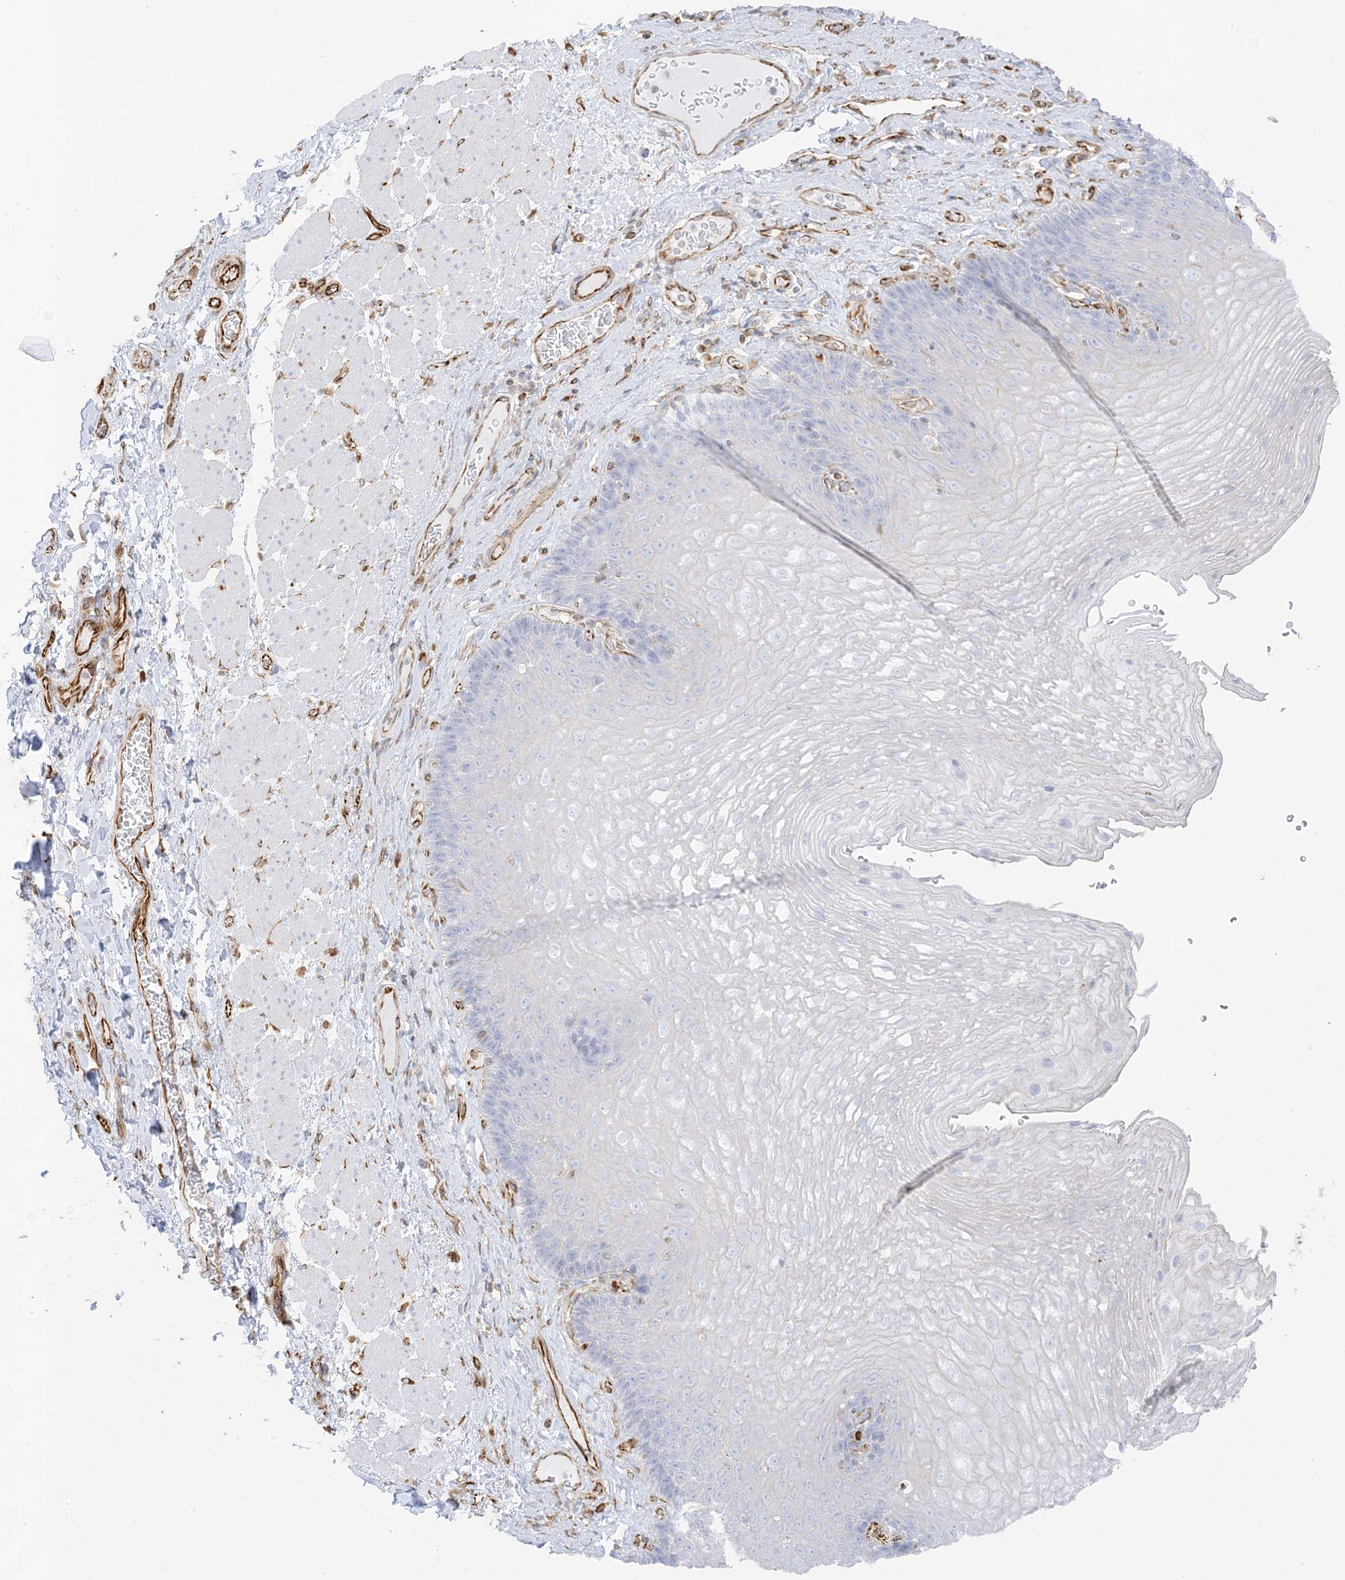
{"staining": {"intensity": "negative", "quantity": "none", "location": "none"}, "tissue": "esophagus", "cell_type": "Squamous epithelial cells", "image_type": "normal", "snomed": [{"axis": "morphology", "description": "Normal tissue, NOS"}, {"axis": "topography", "description": "Esophagus"}], "caption": "Immunohistochemical staining of normal human esophagus shows no significant staining in squamous epithelial cells.", "gene": "PID1", "patient": {"sex": "female", "age": 66}}